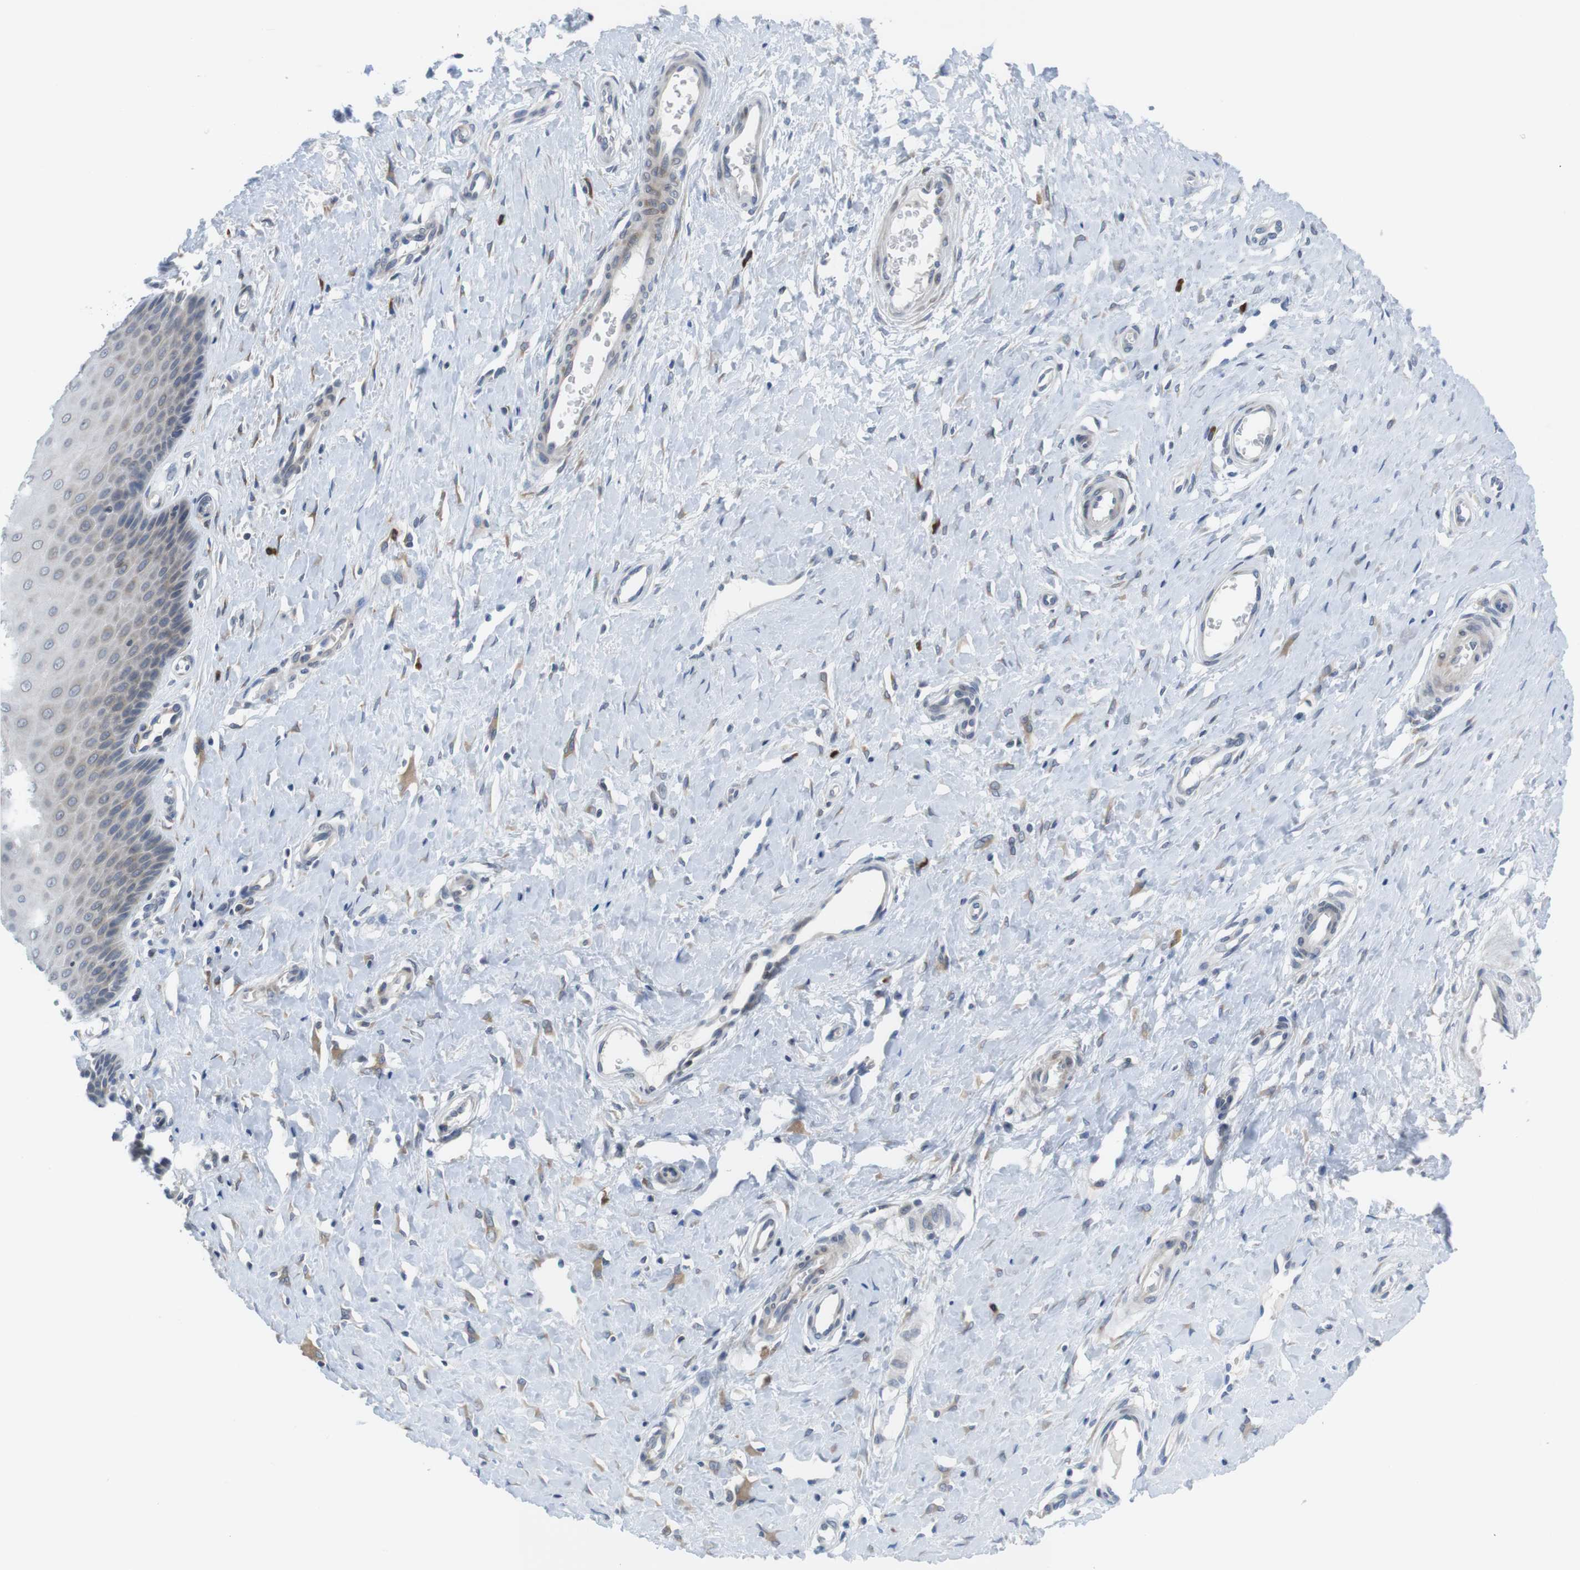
{"staining": {"intensity": "weak", "quantity": "25%-75%", "location": "cytoplasmic/membranous"}, "tissue": "cervix", "cell_type": "Glandular cells", "image_type": "normal", "snomed": [{"axis": "morphology", "description": "Normal tissue, NOS"}, {"axis": "topography", "description": "Cervix"}], "caption": "Immunohistochemical staining of normal human cervix reveals low levels of weak cytoplasmic/membranous staining in approximately 25%-75% of glandular cells. Using DAB (3,3'-diaminobenzidine) (brown) and hematoxylin (blue) stains, captured at high magnification using brightfield microscopy.", "gene": "ERGIC3", "patient": {"sex": "female", "age": 55}}